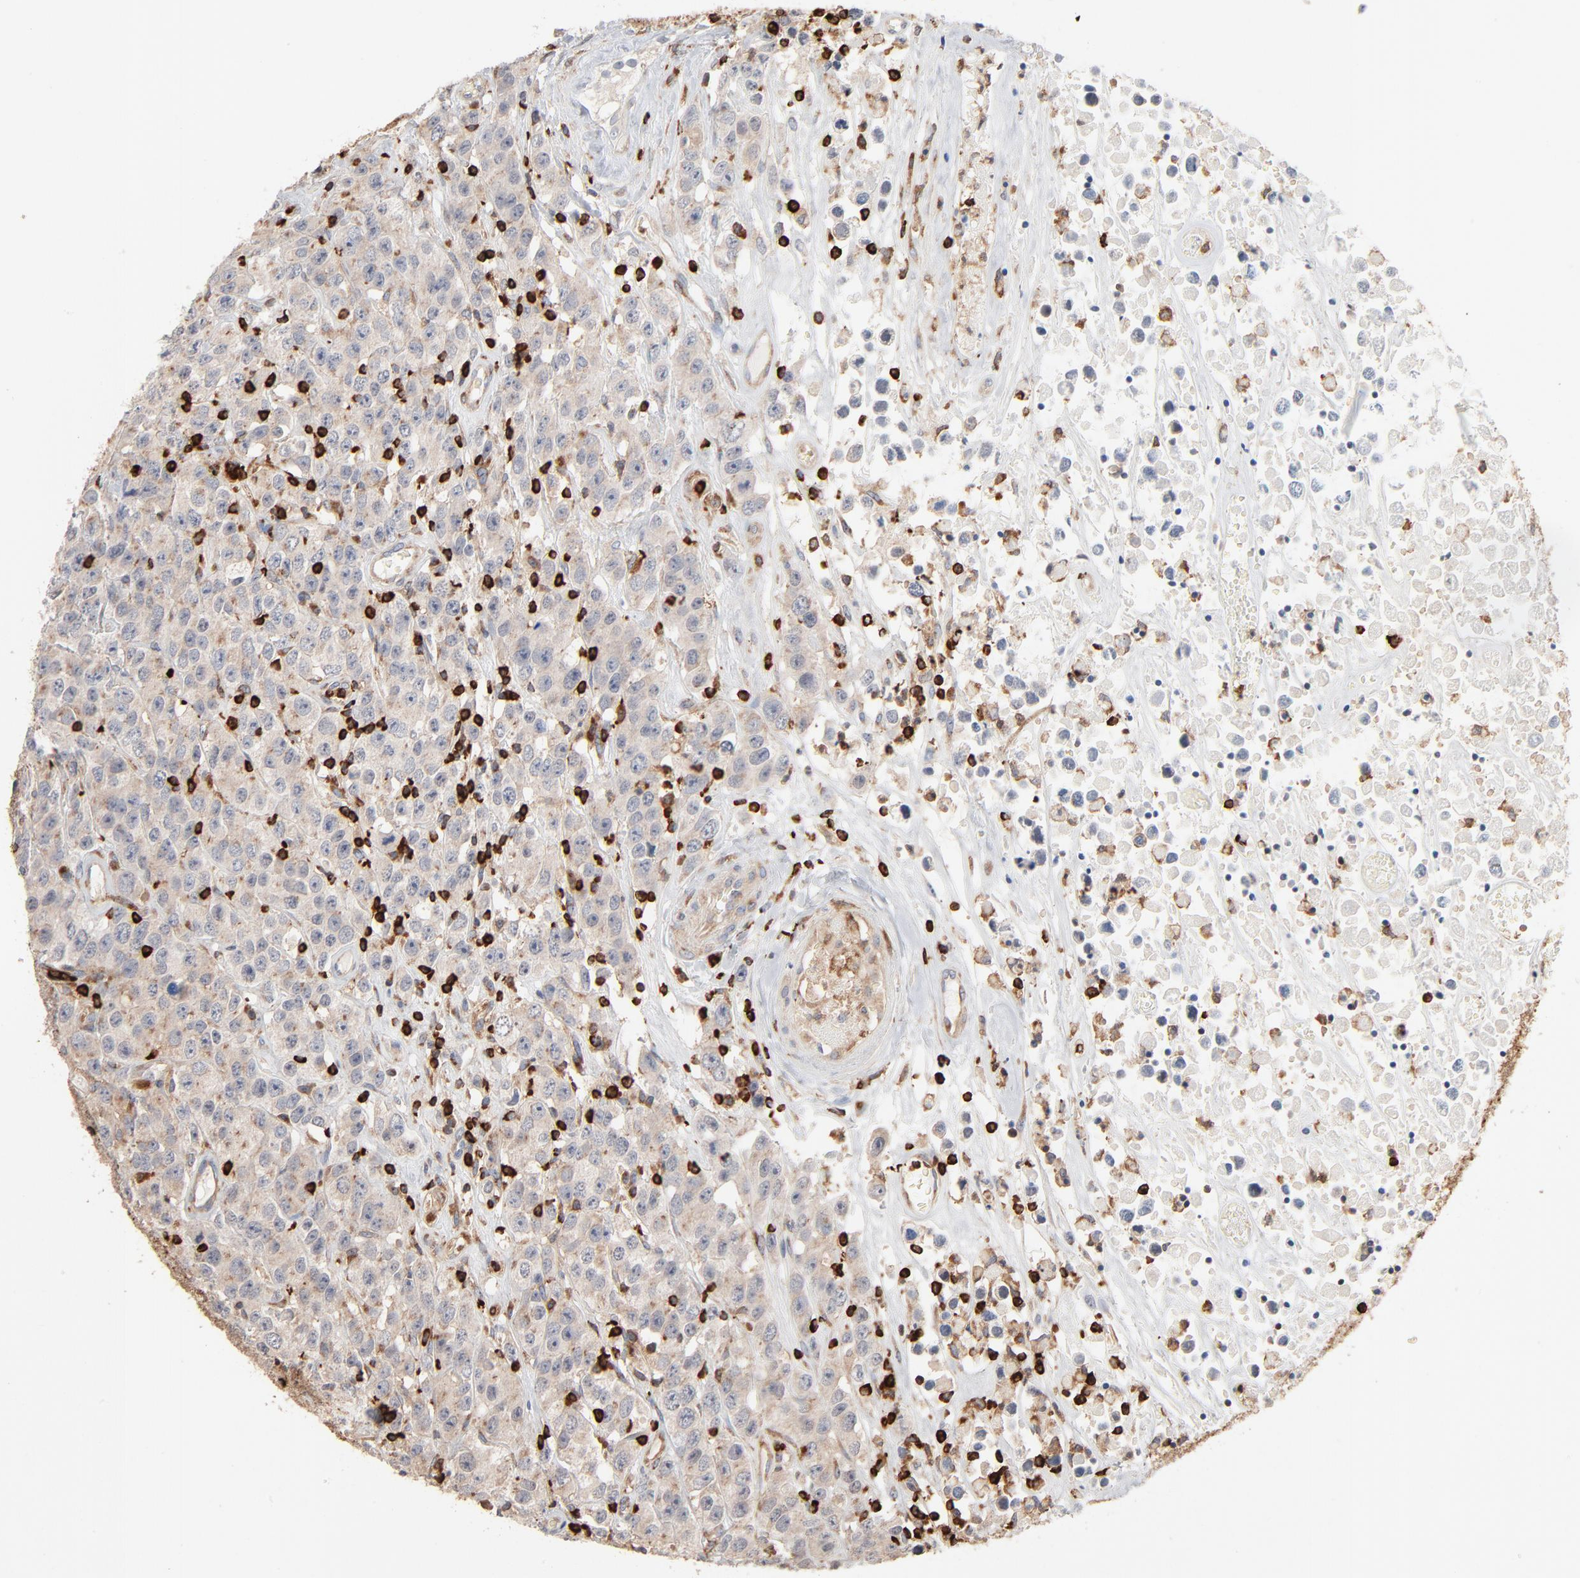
{"staining": {"intensity": "weak", "quantity": ">75%", "location": "cytoplasmic/membranous"}, "tissue": "testis cancer", "cell_type": "Tumor cells", "image_type": "cancer", "snomed": [{"axis": "morphology", "description": "Seminoma, NOS"}, {"axis": "topography", "description": "Testis"}], "caption": "Immunohistochemistry (IHC) histopathology image of testis cancer (seminoma) stained for a protein (brown), which demonstrates low levels of weak cytoplasmic/membranous expression in approximately >75% of tumor cells.", "gene": "SH3KBP1", "patient": {"sex": "male", "age": 52}}